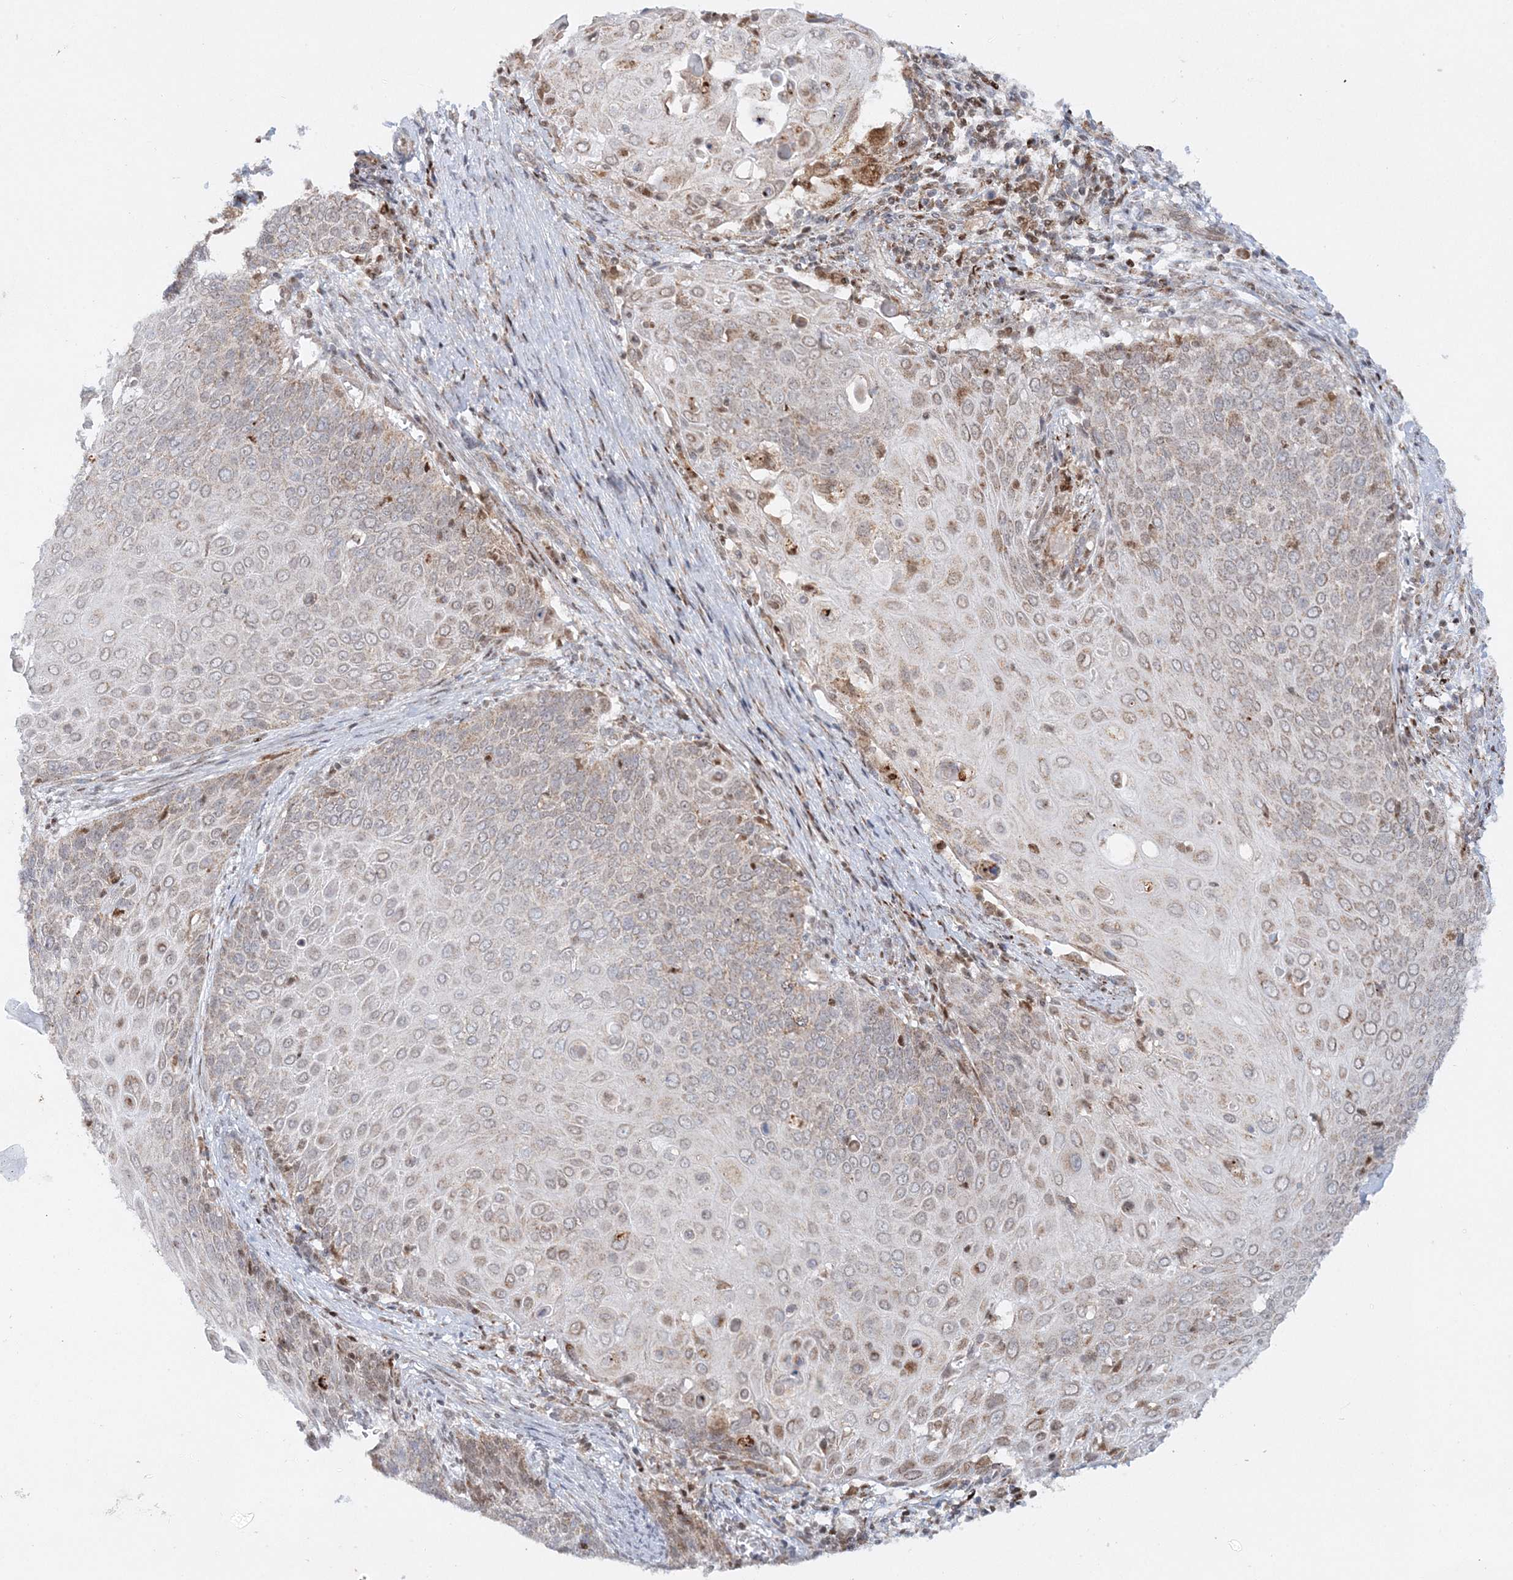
{"staining": {"intensity": "weak", "quantity": "25%-75%", "location": "cytoplasmic/membranous"}, "tissue": "cervical cancer", "cell_type": "Tumor cells", "image_type": "cancer", "snomed": [{"axis": "morphology", "description": "Squamous cell carcinoma, NOS"}, {"axis": "topography", "description": "Cervix"}], "caption": "The immunohistochemical stain labels weak cytoplasmic/membranous staining in tumor cells of cervical cancer tissue.", "gene": "RAB11FIP2", "patient": {"sex": "female", "age": 39}}